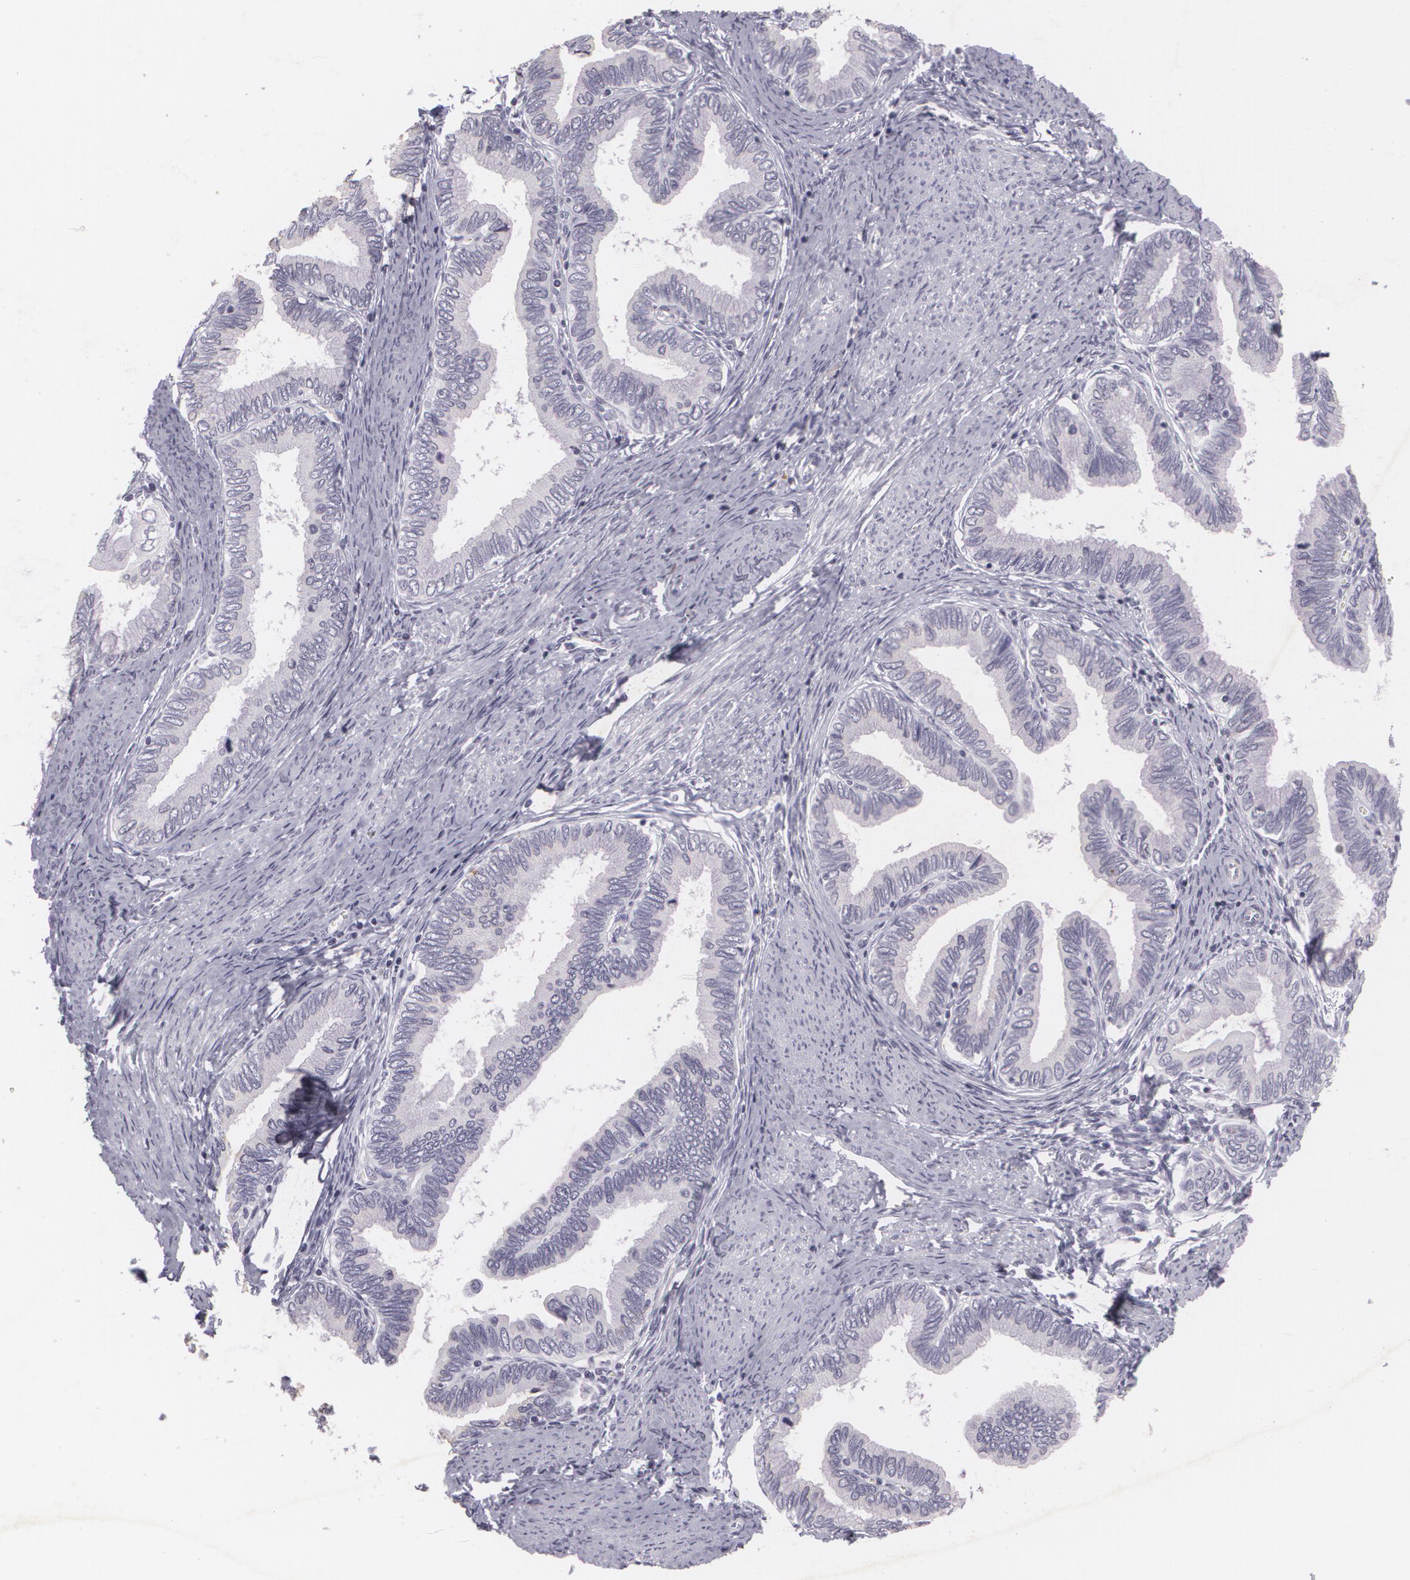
{"staining": {"intensity": "negative", "quantity": "none", "location": "none"}, "tissue": "cervical cancer", "cell_type": "Tumor cells", "image_type": "cancer", "snomed": [{"axis": "morphology", "description": "Adenocarcinoma, NOS"}, {"axis": "topography", "description": "Cervix"}], "caption": "An immunohistochemistry (IHC) photomicrograph of adenocarcinoma (cervical) is shown. There is no staining in tumor cells of adenocarcinoma (cervical).", "gene": "MAP2", "patient": {"sex": "female", "age": 49}}